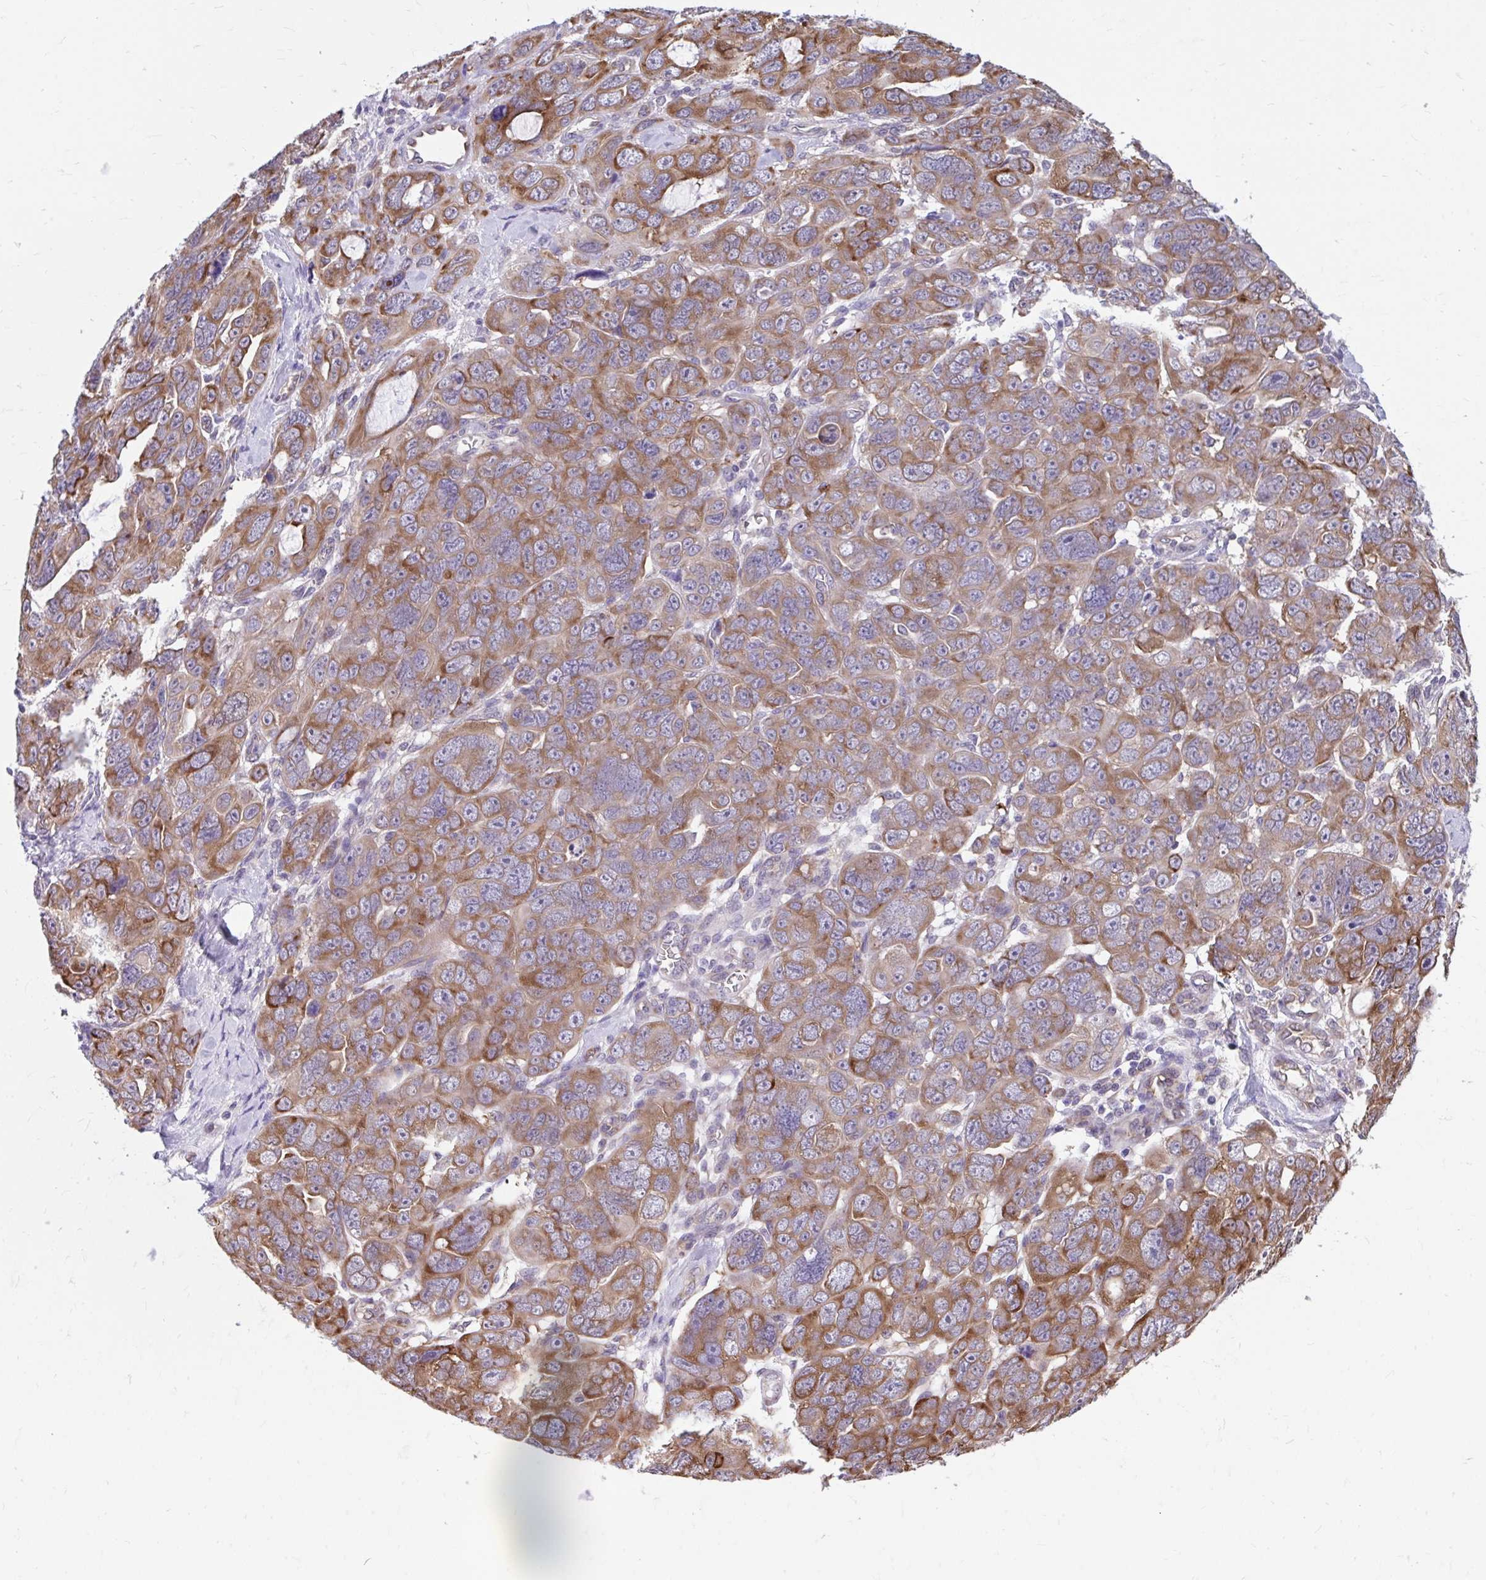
{"staining": {"intensity": "moderate", "quantity": ">75%", "location": "cytoplasmic/membranous"}, "tissue": "ovarian cancer", "cell_type": "Tumor cells", "image_type": "cancer", "snomed": [{"axis": "morphology", "description": "Cystadenocarcinoma, serous, NOS"}, {"axis": "topography", "description": "Ovary"}], "caption": "This micrograph reveals serous cystadenocarcinoma (ovarian) stained with immunohistochemistry (IHC) to label a protein in brown. The cytoplasmic/membranous of tumor cells show moderate positivity for the protein. Nuclei are counter-stained blue.", "gene": "SELENON", "patient": {"sex": "female", "age": 63}}